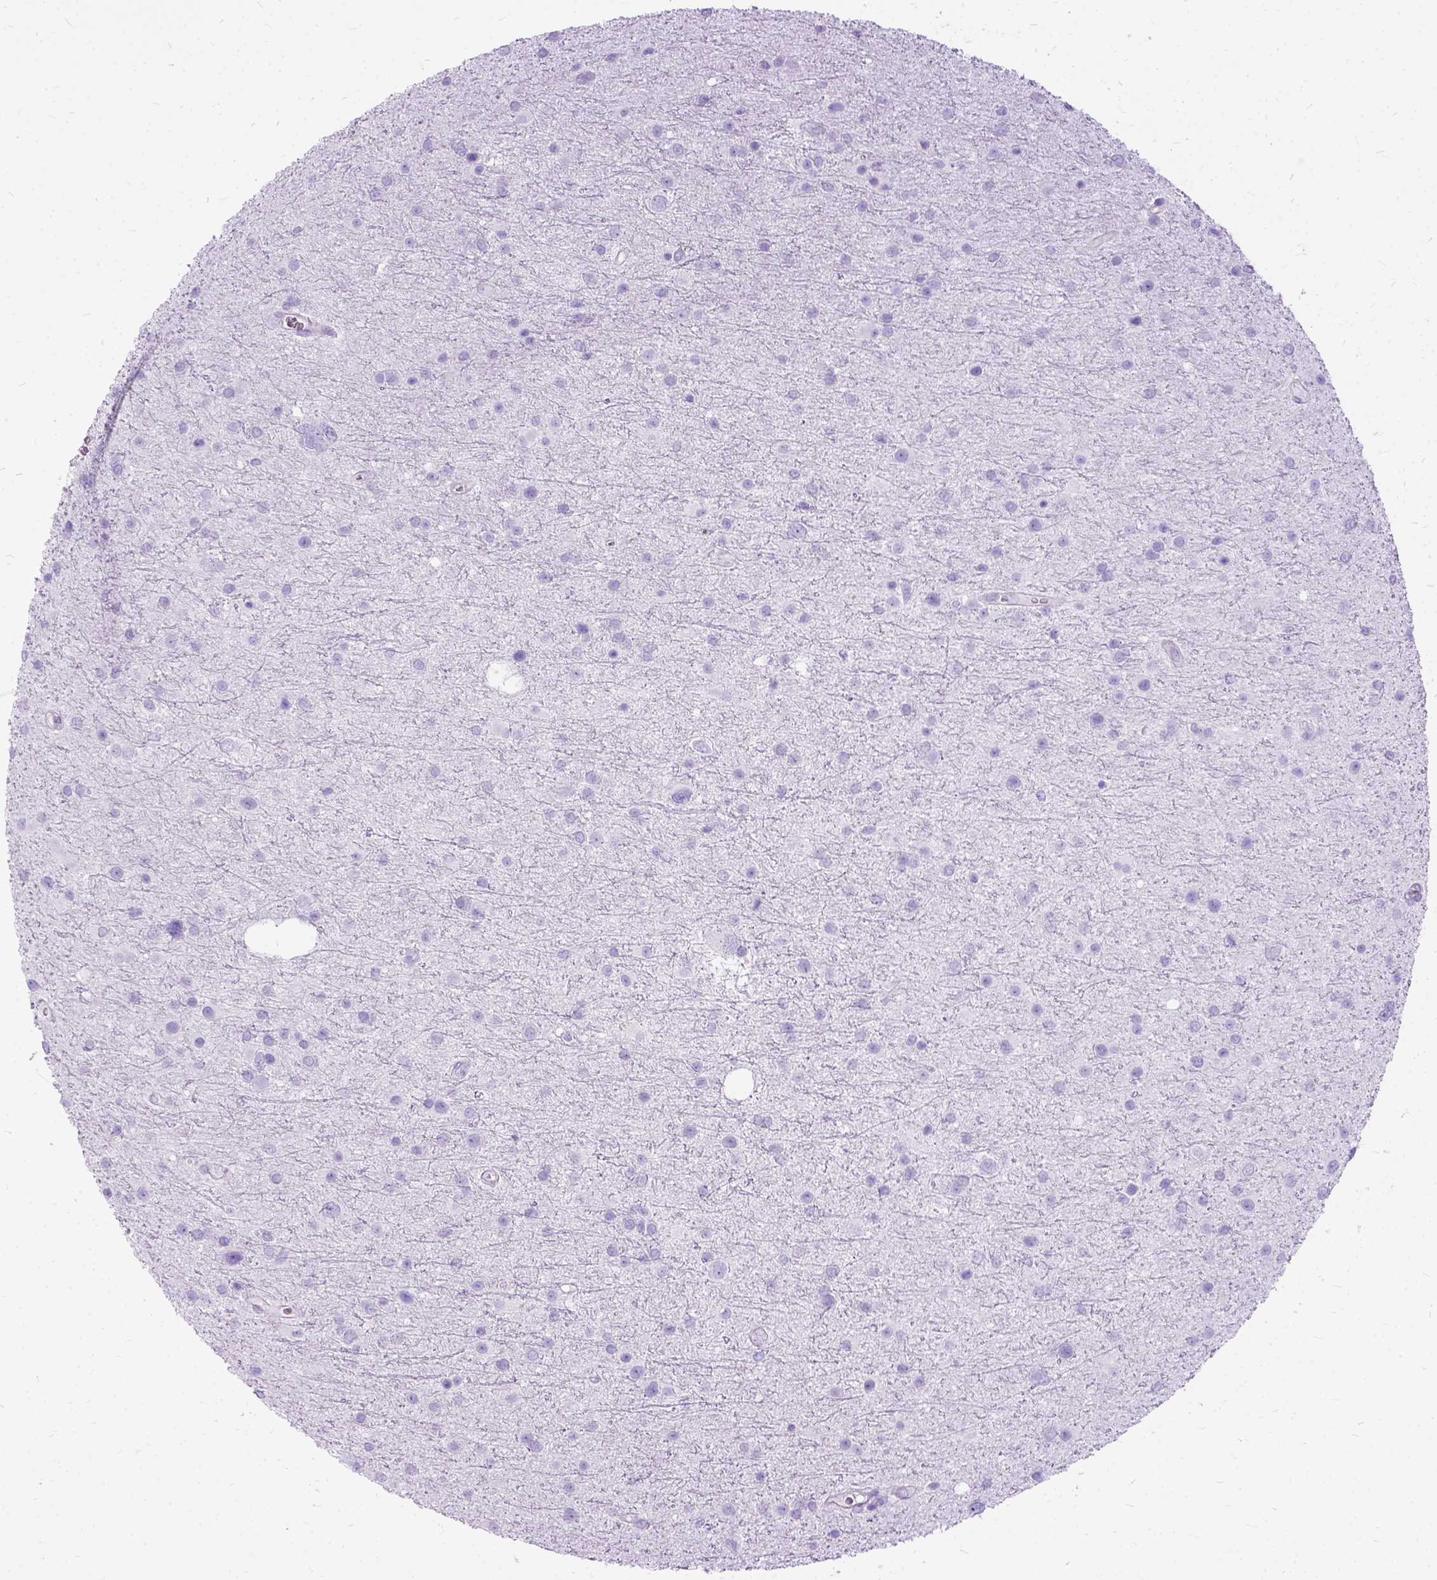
{"staining": {"intensity": "negative", "quantity": "none", "location": "none"}, "tissue": "glioma", "cell_type": "Tumor cells", "image_type": "cancer", "snomed": [{"axis": "morphology", "description": "Glioma, malignant, Low grade"}, {"axis": "topography", "description": "Brain"}], "caption": "There is no significant expression in tumor cells of glioma.", "gene": "ARL9", "patient": {"sex": "female", "age": 32}}